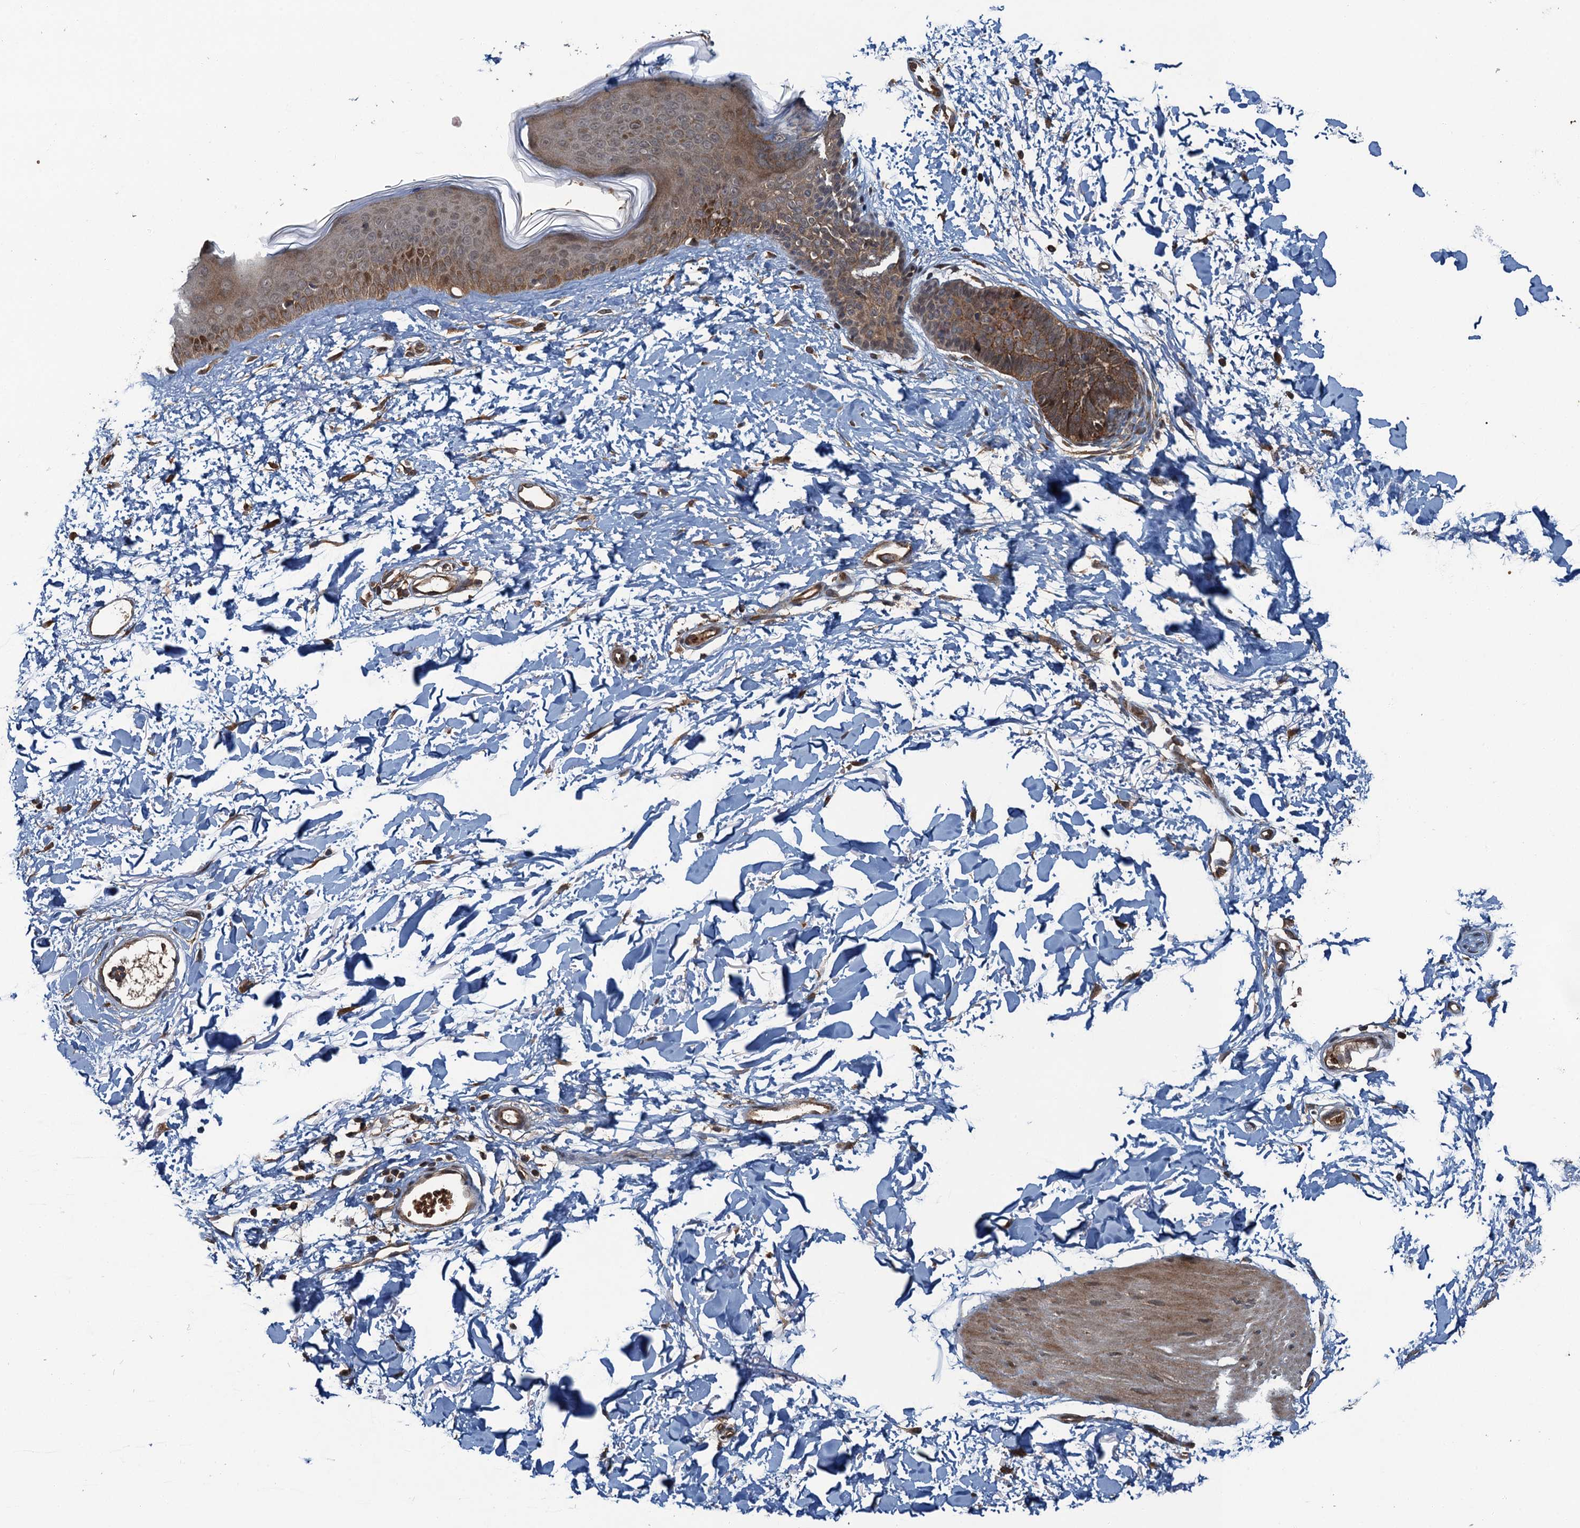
{"staining": {"intensity": "moderate", "quantity": ">75%", "location": "cytoplasmic/membranous,nuclear"}, "tissue": "skin", "cell_type": "Fibroblasts", "image_type": "normal", "snomed": [{"axis": "morphology", "description": "Normal tissue, NOS"}, {"axis": "topography", "description": "Skin"}], "caption": "Normal skin demonstrates moderate cytoplasmic/membranous,nuclear expression in approximately >75% of fibroblasts The staining is performed using DAB brown chromogen to label protein expression. The nuclei are counter-stained blue using hematoxylin..", "gene": "SNX32", "patient": {"sex": "female", "age": 58}}